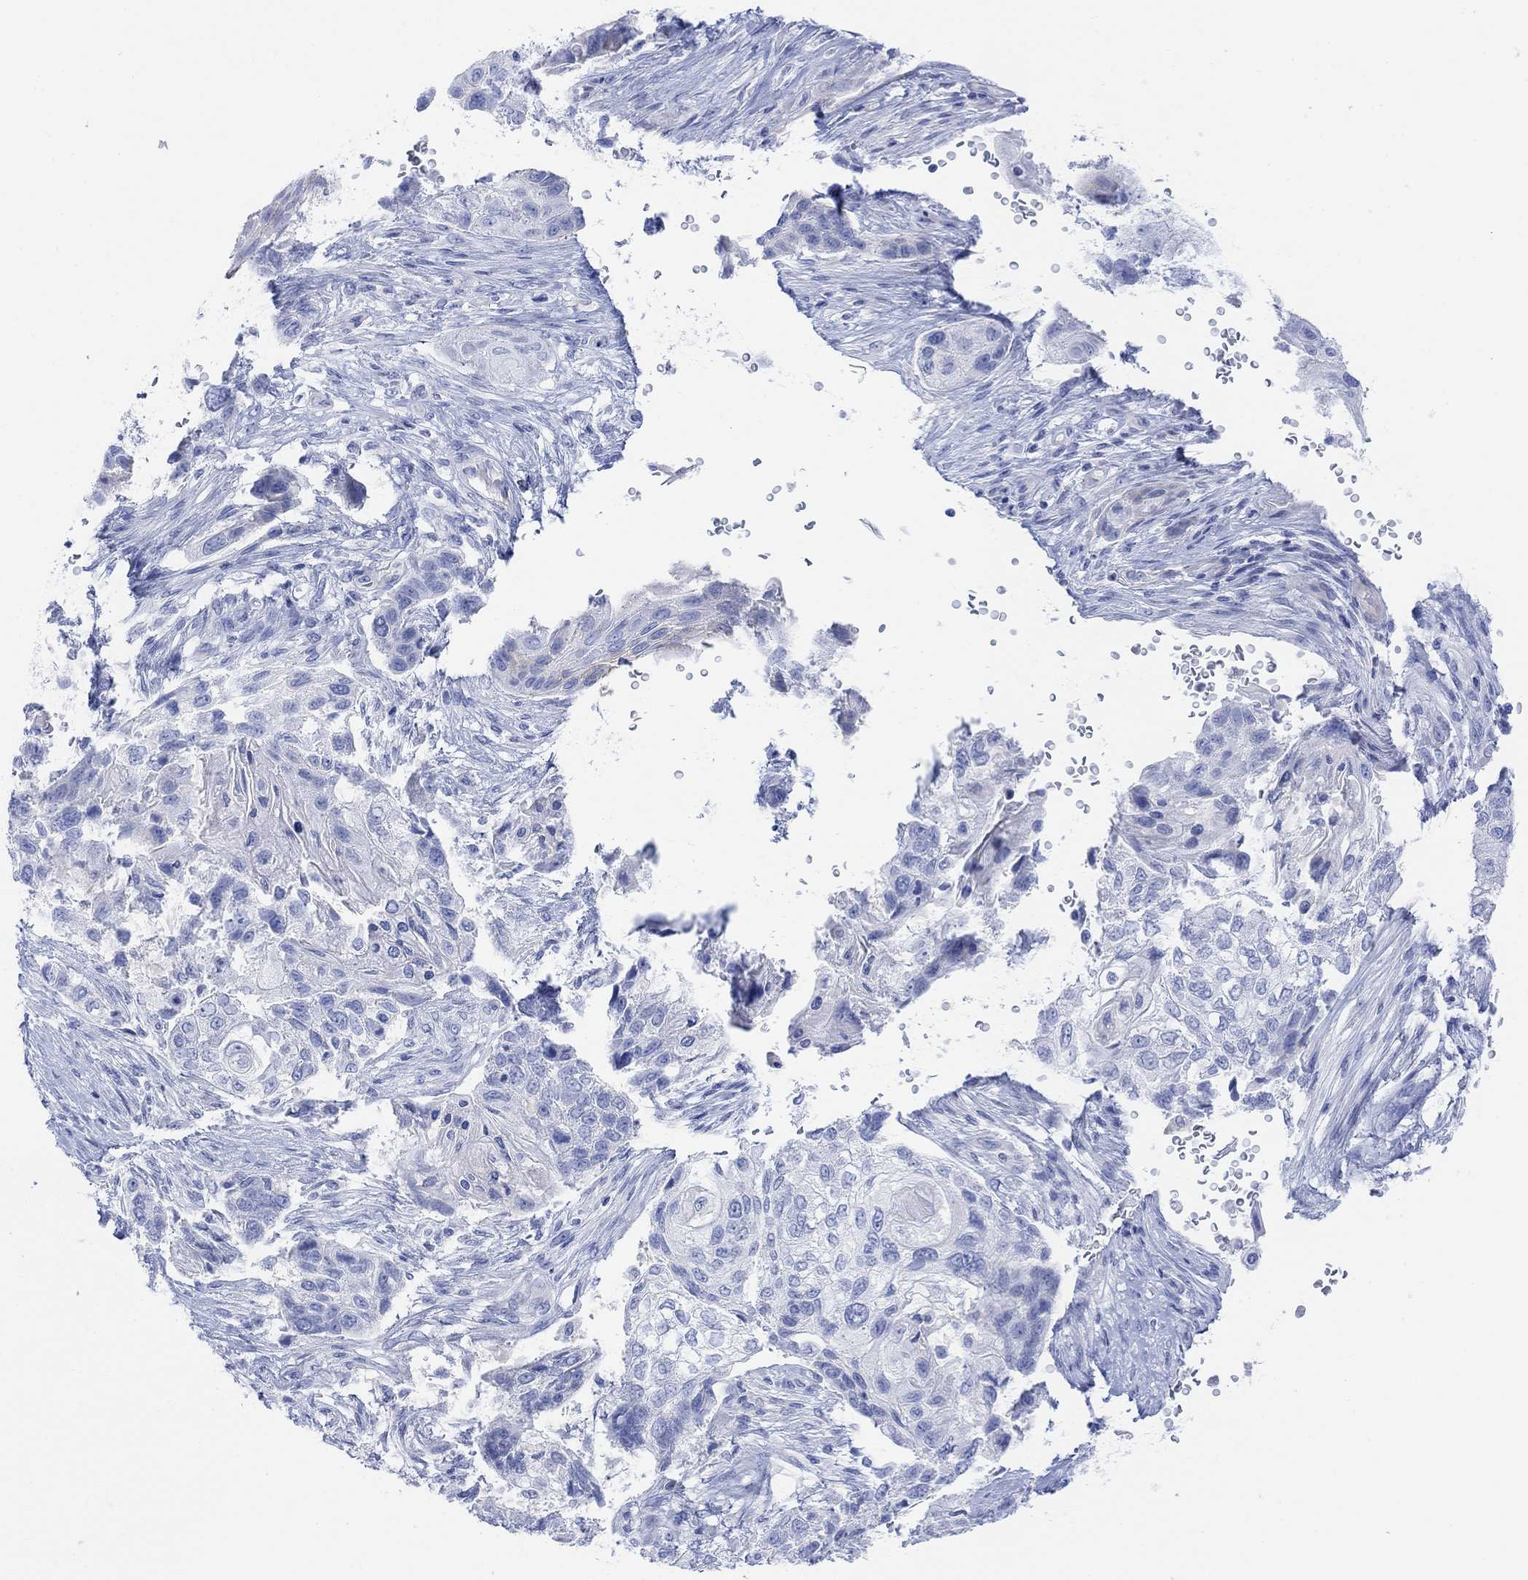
{"staining": {"intensity": "negative", "quantity": "none", "location": "none"}, "tissue": "lung cancer", "cell_type": "Tumor cells", "image_type": "cancer", "snomed": [{"axis": "morphology", "description": "Normal tissue, NOS"}, {"axis": "morphology", "description": "Squamous cell carcinoma, NOS"}, {"axis": "topography", "description": "Bronchus"}, {"axis": "topography", "description": "Lung"}], "caption": "IHC of human lung squamous cell carcinoma displays no positivity in tumor cells.", "gene": "GNG13", "patient": {"sex": "male", "age": 69}}